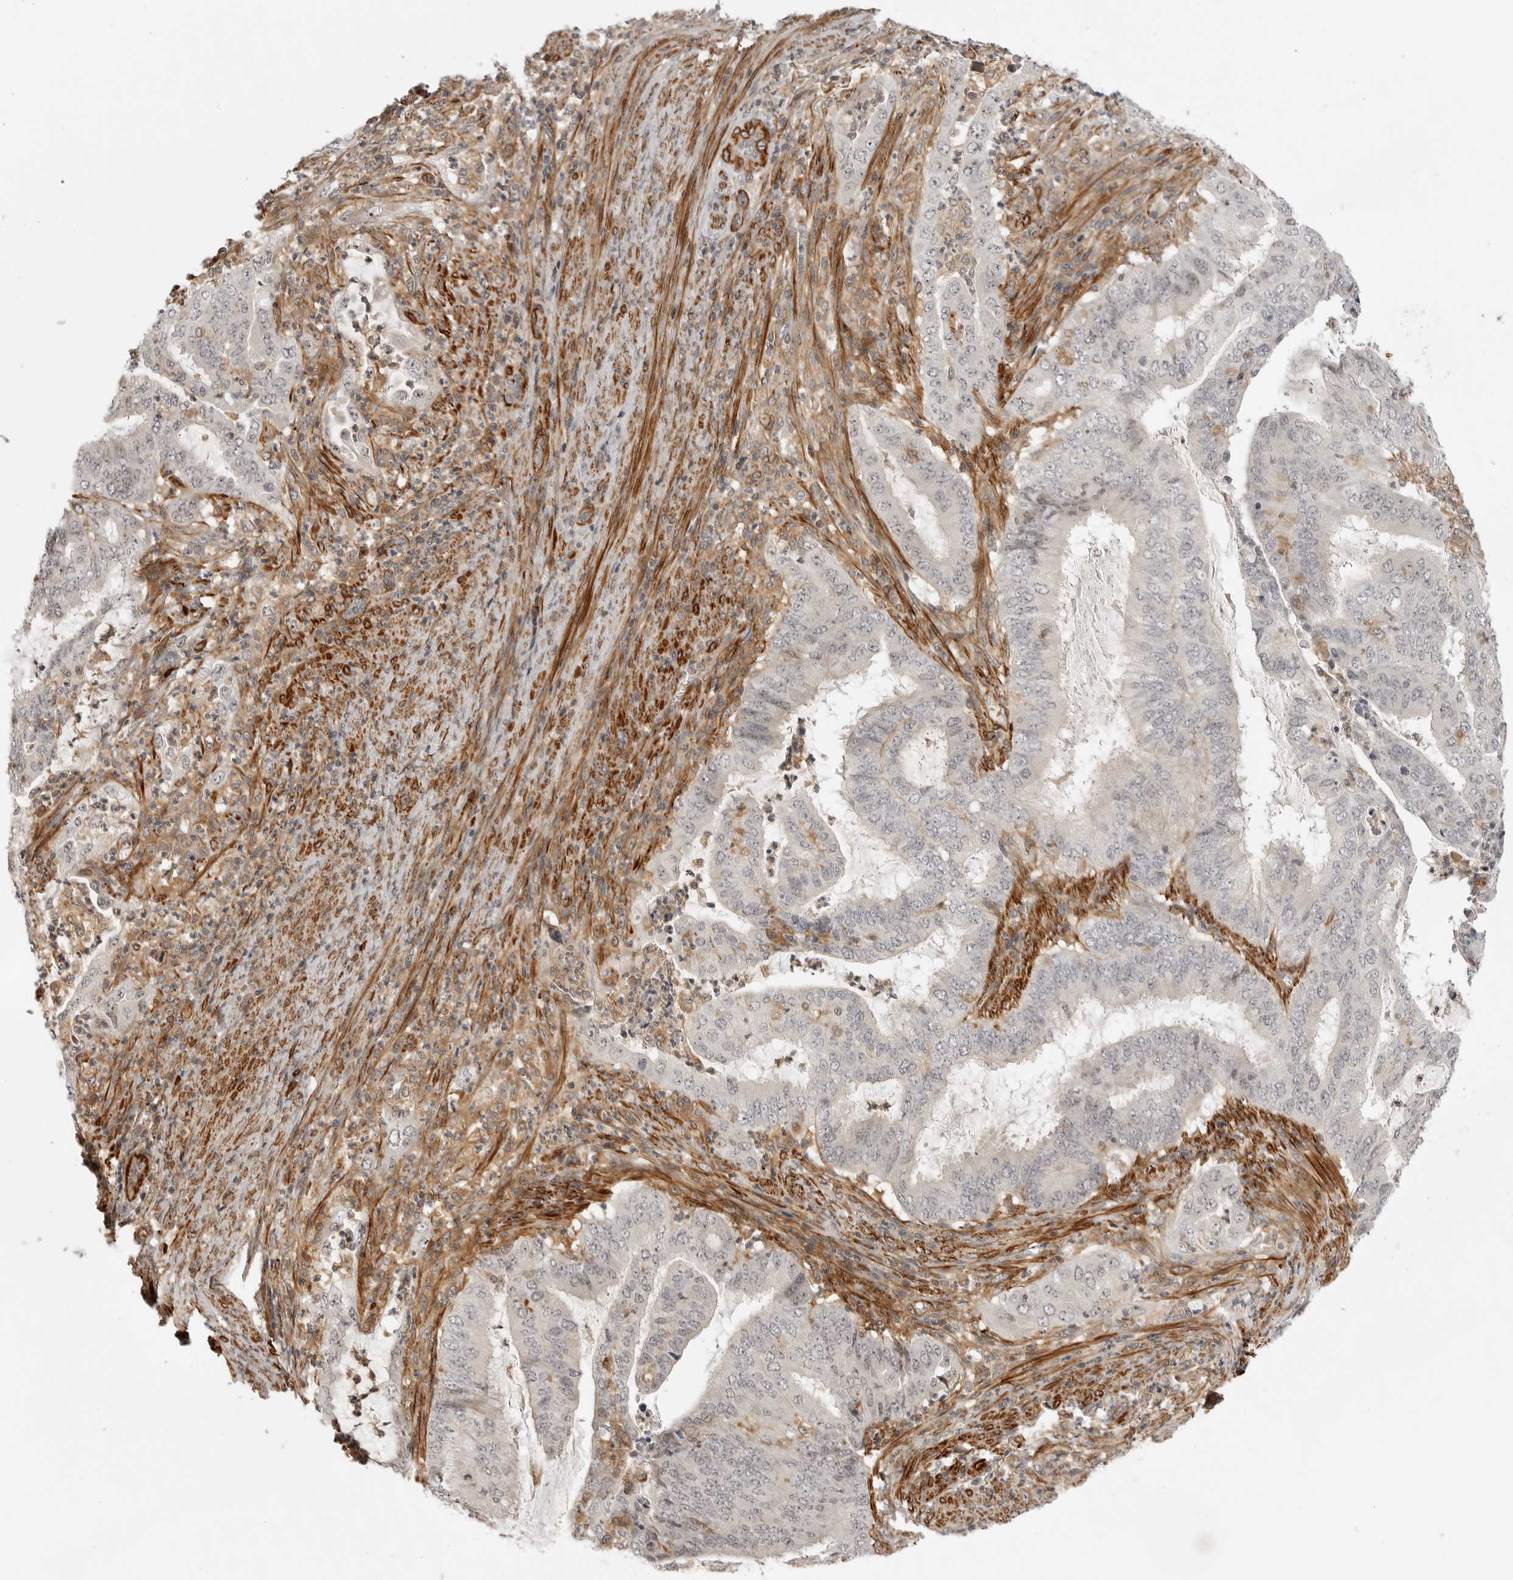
{"staining": {"intensity": "weak", "quantity": "<25%", "location": "cytoplasmic/membranous,nuclear"}, "tissue": "endometrial cancer", "cell_type": "Tumor cells", "image_type": "cancer", "snomed": [{"axis": "morphology", "description": "Adenocarcinoma, NOS"}, {"axis": "topography", "description": "Endometrium"}], "caption": "IHC micrograph of neoplastic tissue: adenocarcinoma (endometrial) stained with DAB exhibits no significant protein positivity in tumor cells.", "gene": "TUT4", "patient": {"sex": "female", "age": 51}}